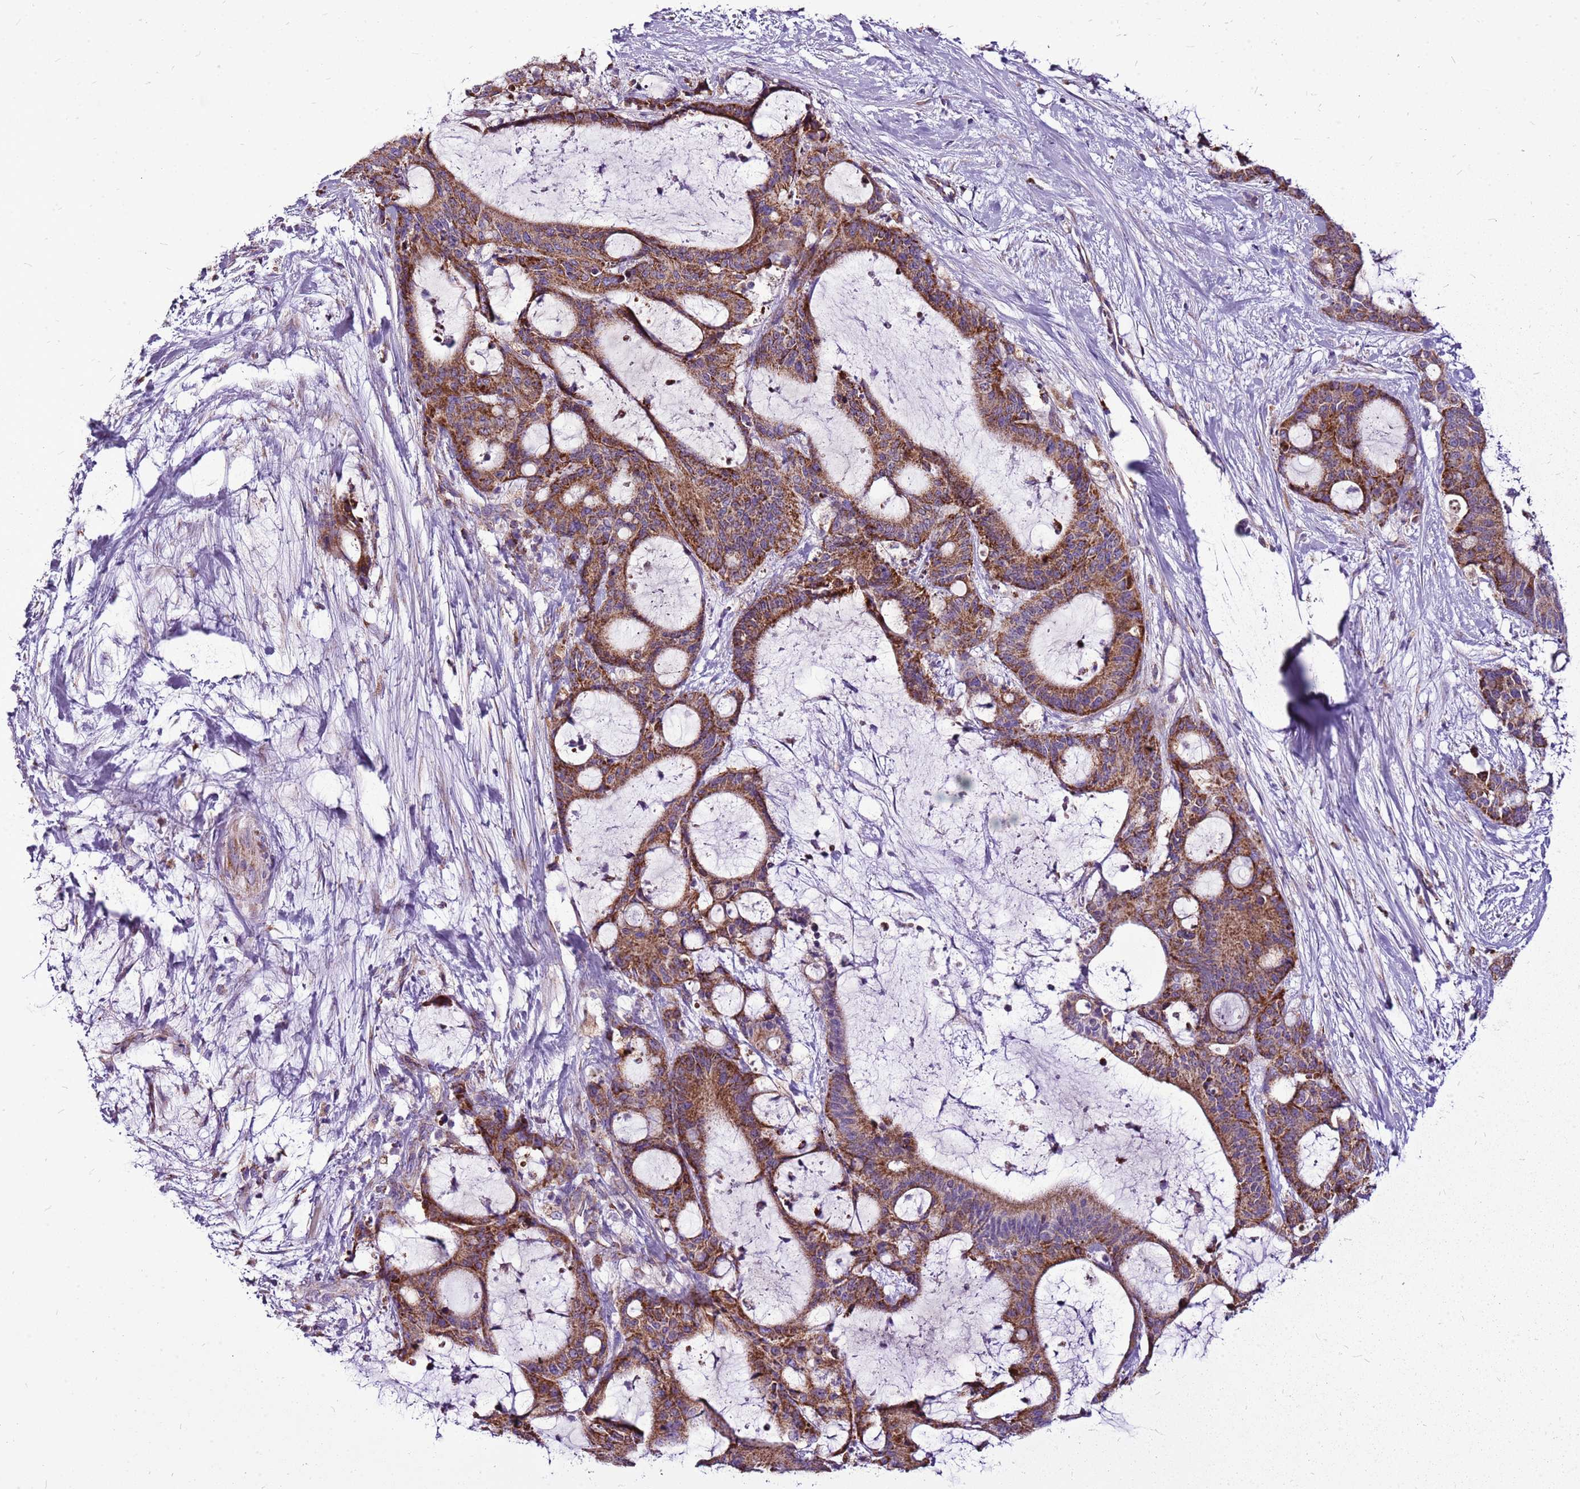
{"staining": {"intensity": "moderate", "quantity": ">75%", "location": "cytoplasmic/membranous"}, "tissue": "liver cancer", "cell_type": "Tumor cells", "image_type": "cancer", "snomed": [{"axis": "morphology", "description": "Normal tissue, NOS"}, {"axis": "morphology", "description": "Cholangiocarcinoma"}, {"axis": "topography", "description": "Liver"}, {"axis": "topography", "description": "Peripheral nerve tissue"}], "caption": "Tumor cells demonstrate medium levels of moderate cytoplasmic/membranous staining in approximately >75% of cells in cholangiocarcinoma (liver). (Brightfield microscopy of DAB IHC at high magnification).", "gene": "GCDH", "patient": {"sex": "female", "age": 73}}